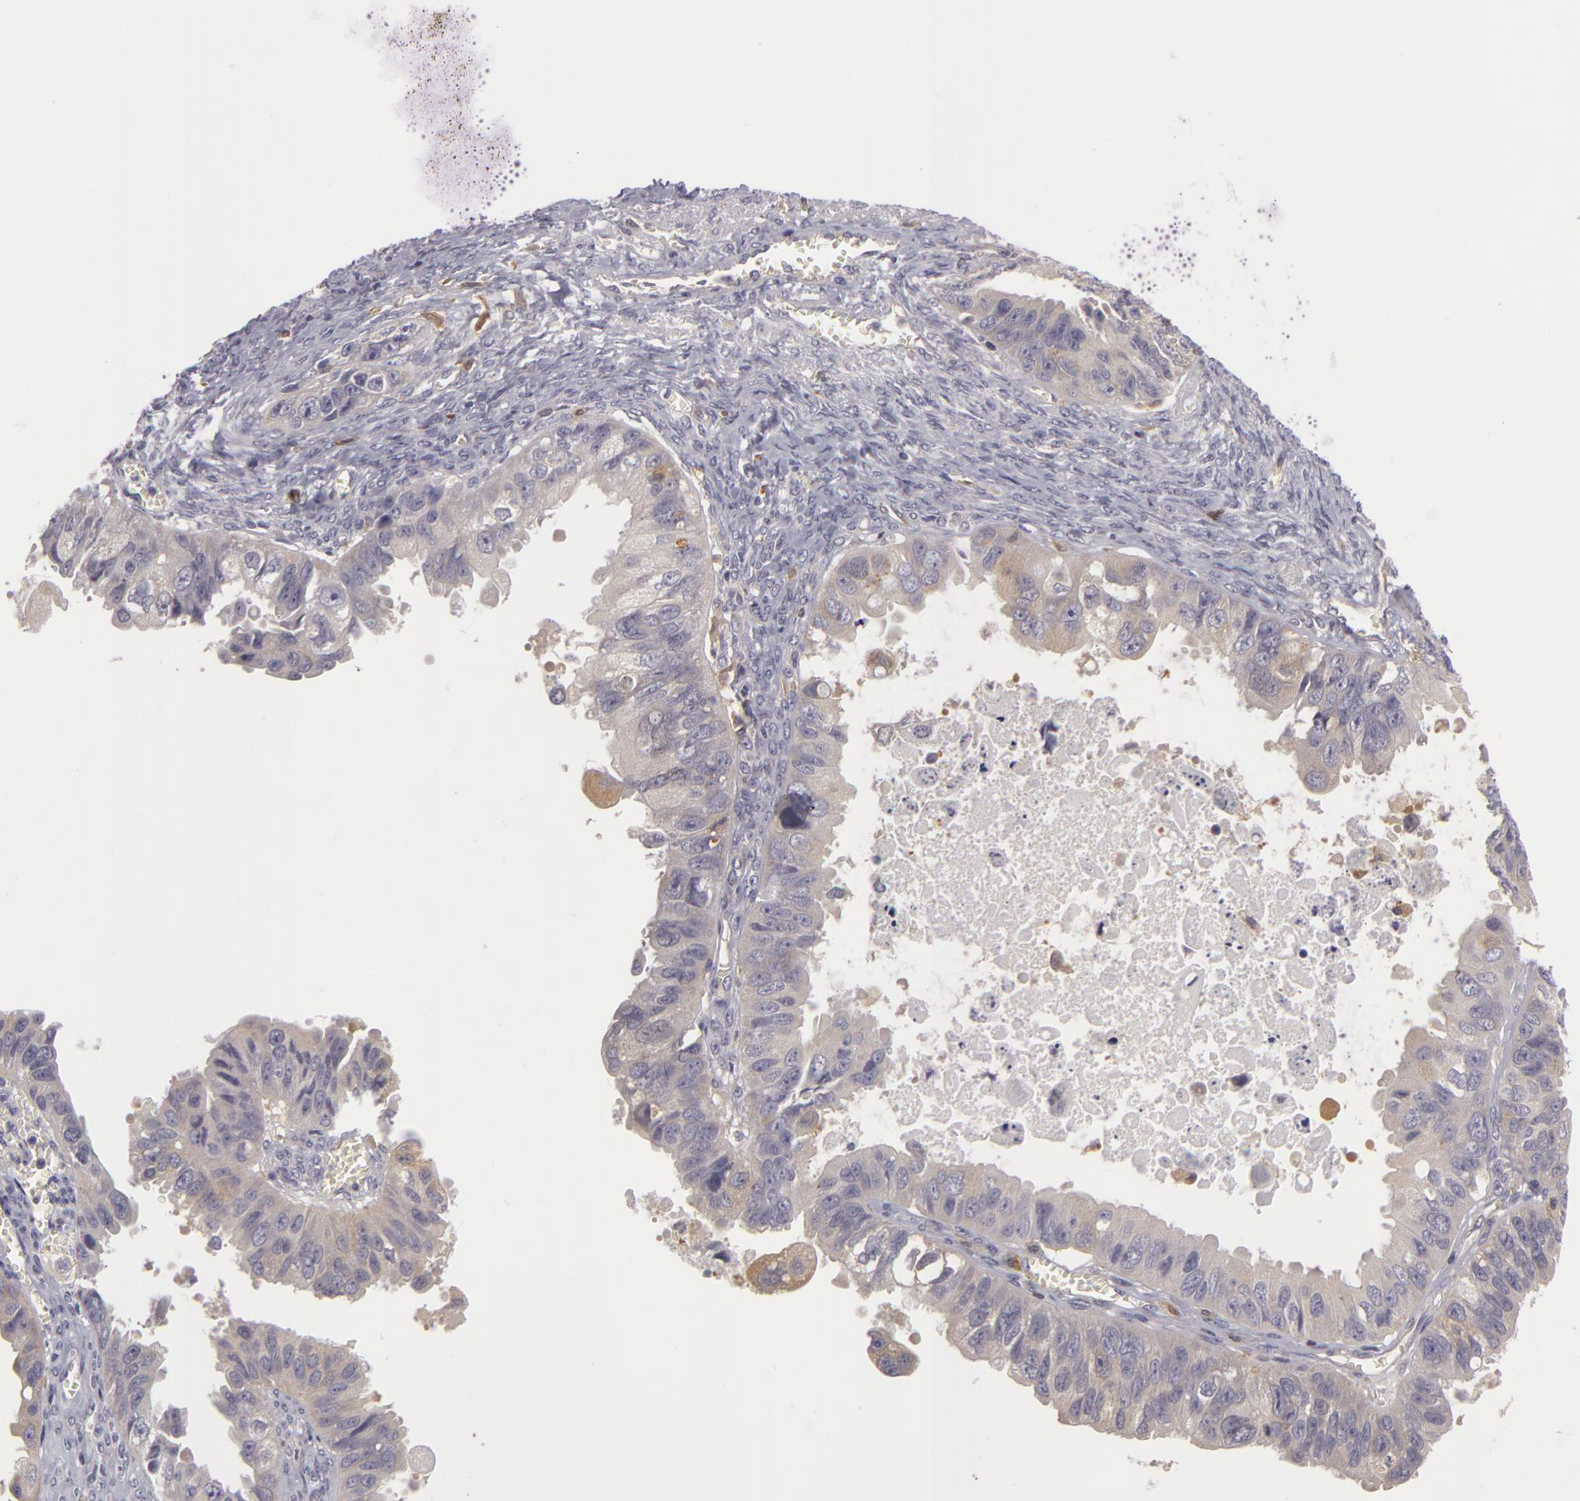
{"staining": {"intensity": "negative", "quantity": "none", "location": "none"}, "tissue": "ovarian cancer", "cell_type": "Tumor cells", "image_type": "cancer", "snomed": [{"axis": "morphology", "description": "Carcinoma, endometroid"}, {"axis": "topography", "description": "Ovary"}], "caption": "The IHC micrograph has no significant positivity in tumor cells of ovarian endometroid carcinoma tissue.", "gene": "ZNF229", "patient": {"sex": "female", "age": 85}}